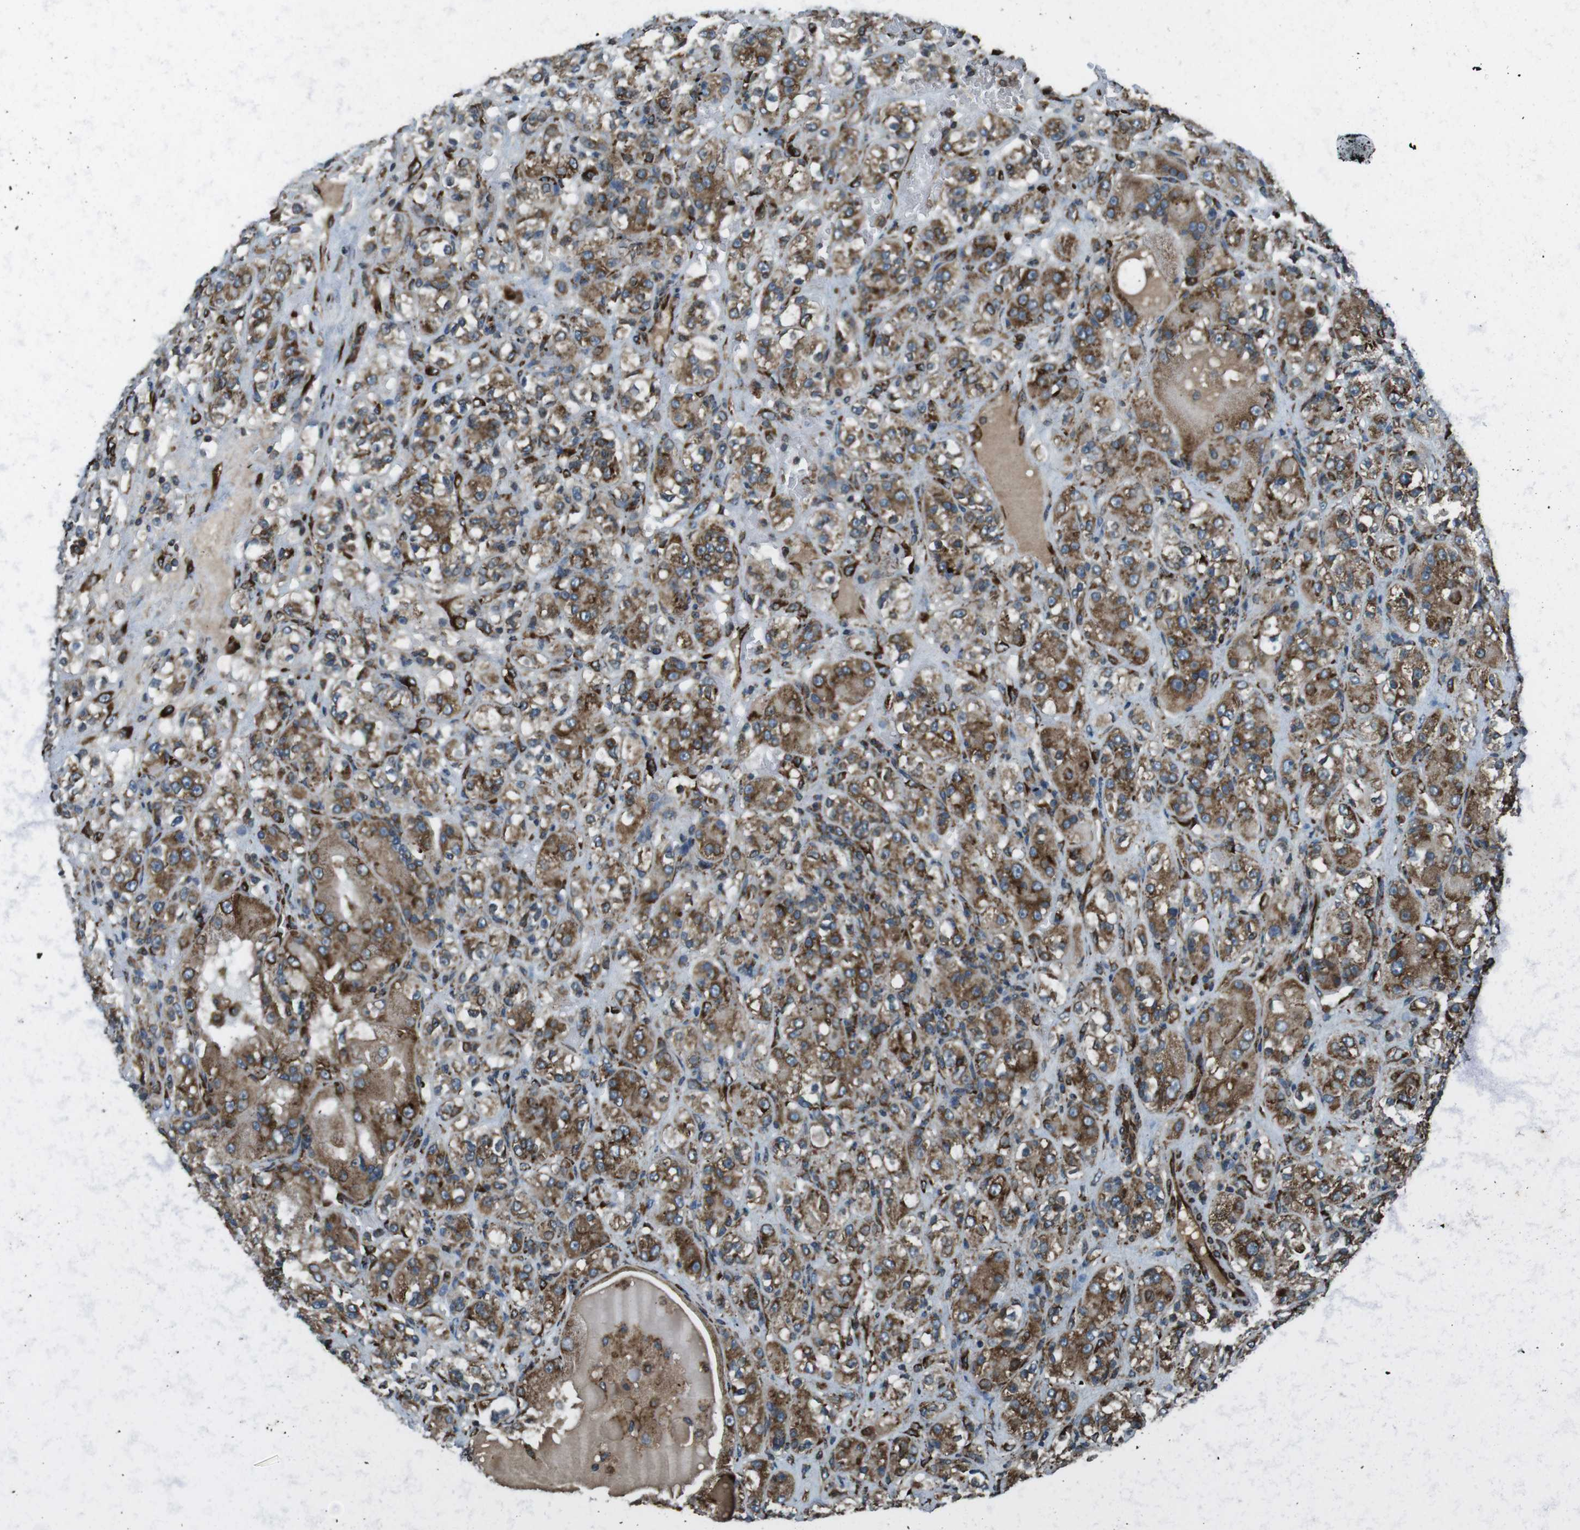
{"staining": {"intensity": "moderate", "quantity": ">75%", "location": "cytoplasmic/membranous"}, "tissue": "renal cancer", "cell_type": "Tumor cells", "image_type": "cancer", "snomed": [{"axis": "morphology", "description": "Normal tissue, NOS"}, {"axis": "morphology", "description": "Adenocarcinoma, NOS"}, {"axis": "topography", "description": "Kidney"}], "caption": "Immunohistochemical staining of human adenocarcinoma (renal) reveals medium levels of moderate cytoplasmic/membranous staining in about >75% of tumor cells.", "gene": "KTN1", "patient": {"sex": "male", "age": 61}}